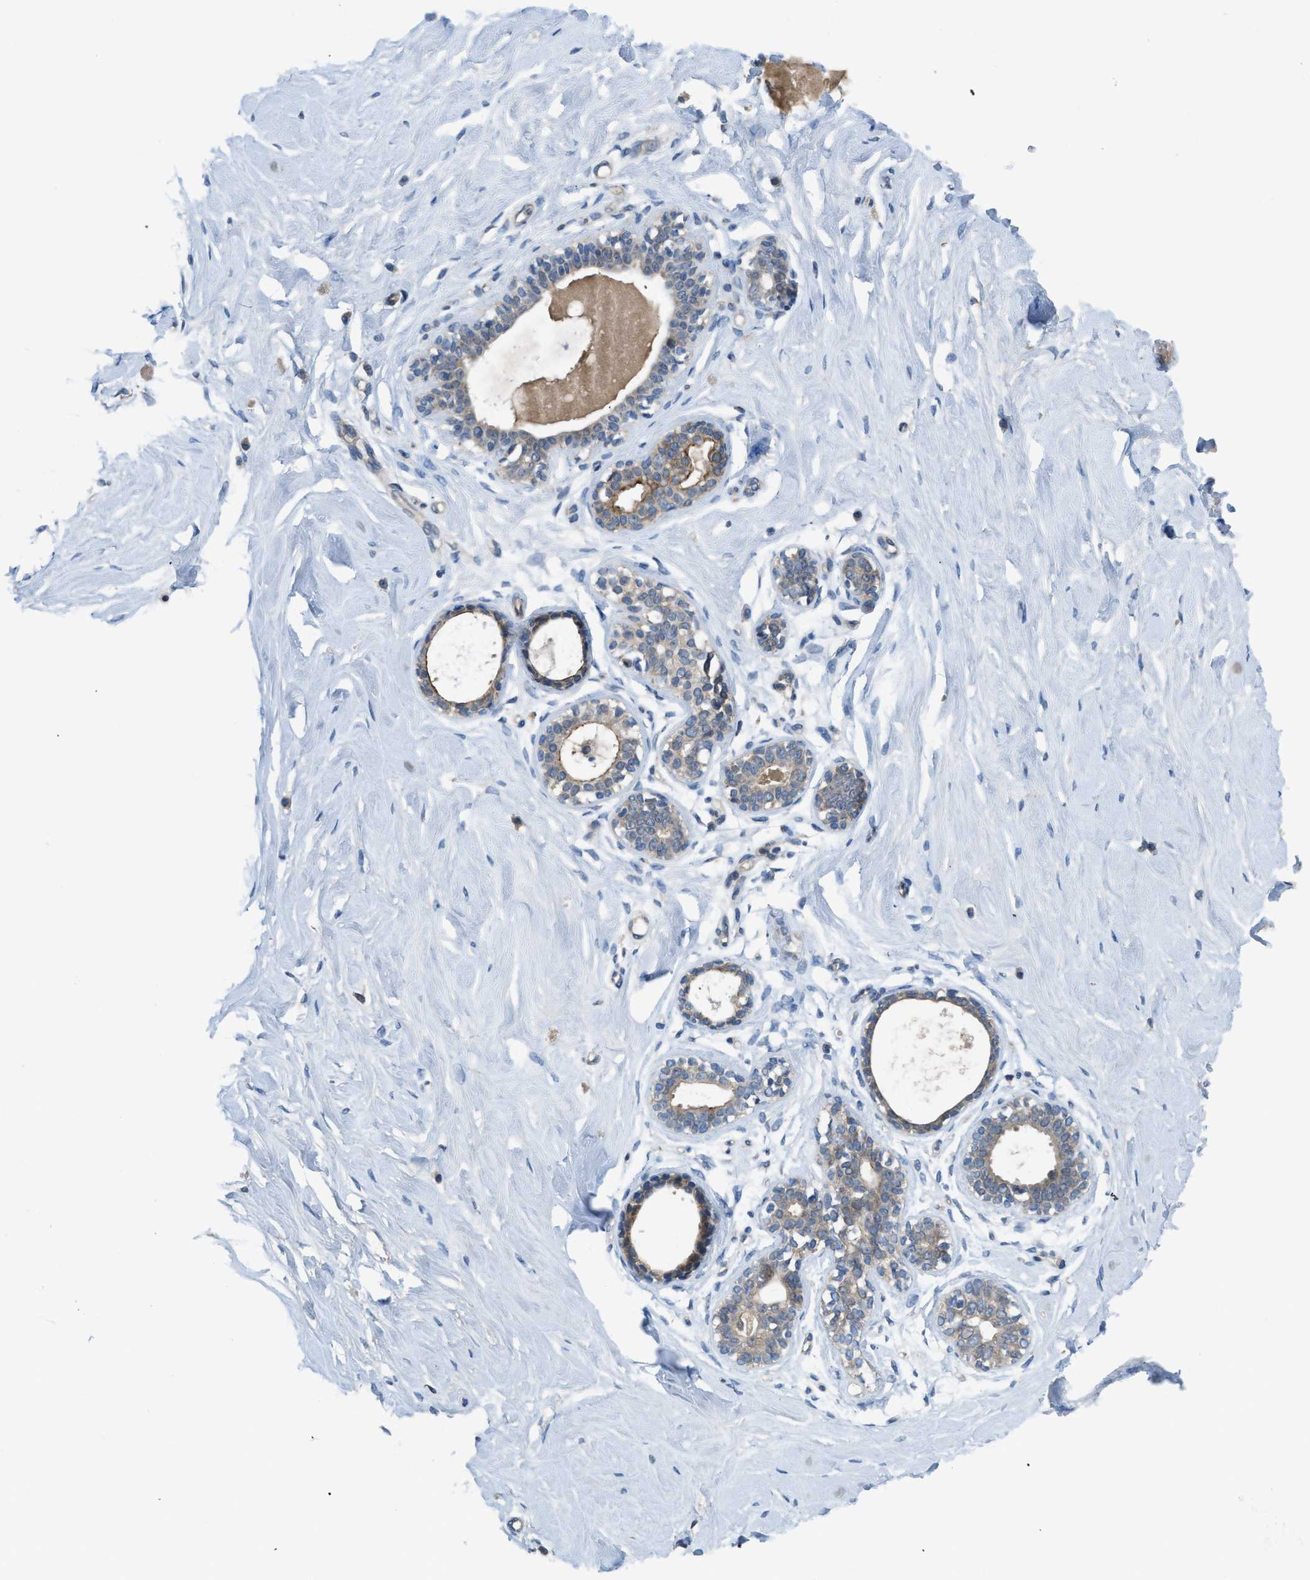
{"staining": {"intensity": "negative", "quantity": "none", "location": "none"}, "tissue": "breast", "cell_type": "Adipocytes", "image_type": "normal", "snomed": [{"axis": "morphology", "description": "Normal tissue, NOS"}, {"axis": "topography", "description": "Breast"}], "caption": "IHC image of unremarkable breast stained for a protein (brown), which demonstrates no staining in adipocytes.", "gene": "BAZ2B", "patient": {"sex": "female", "age": 23}}